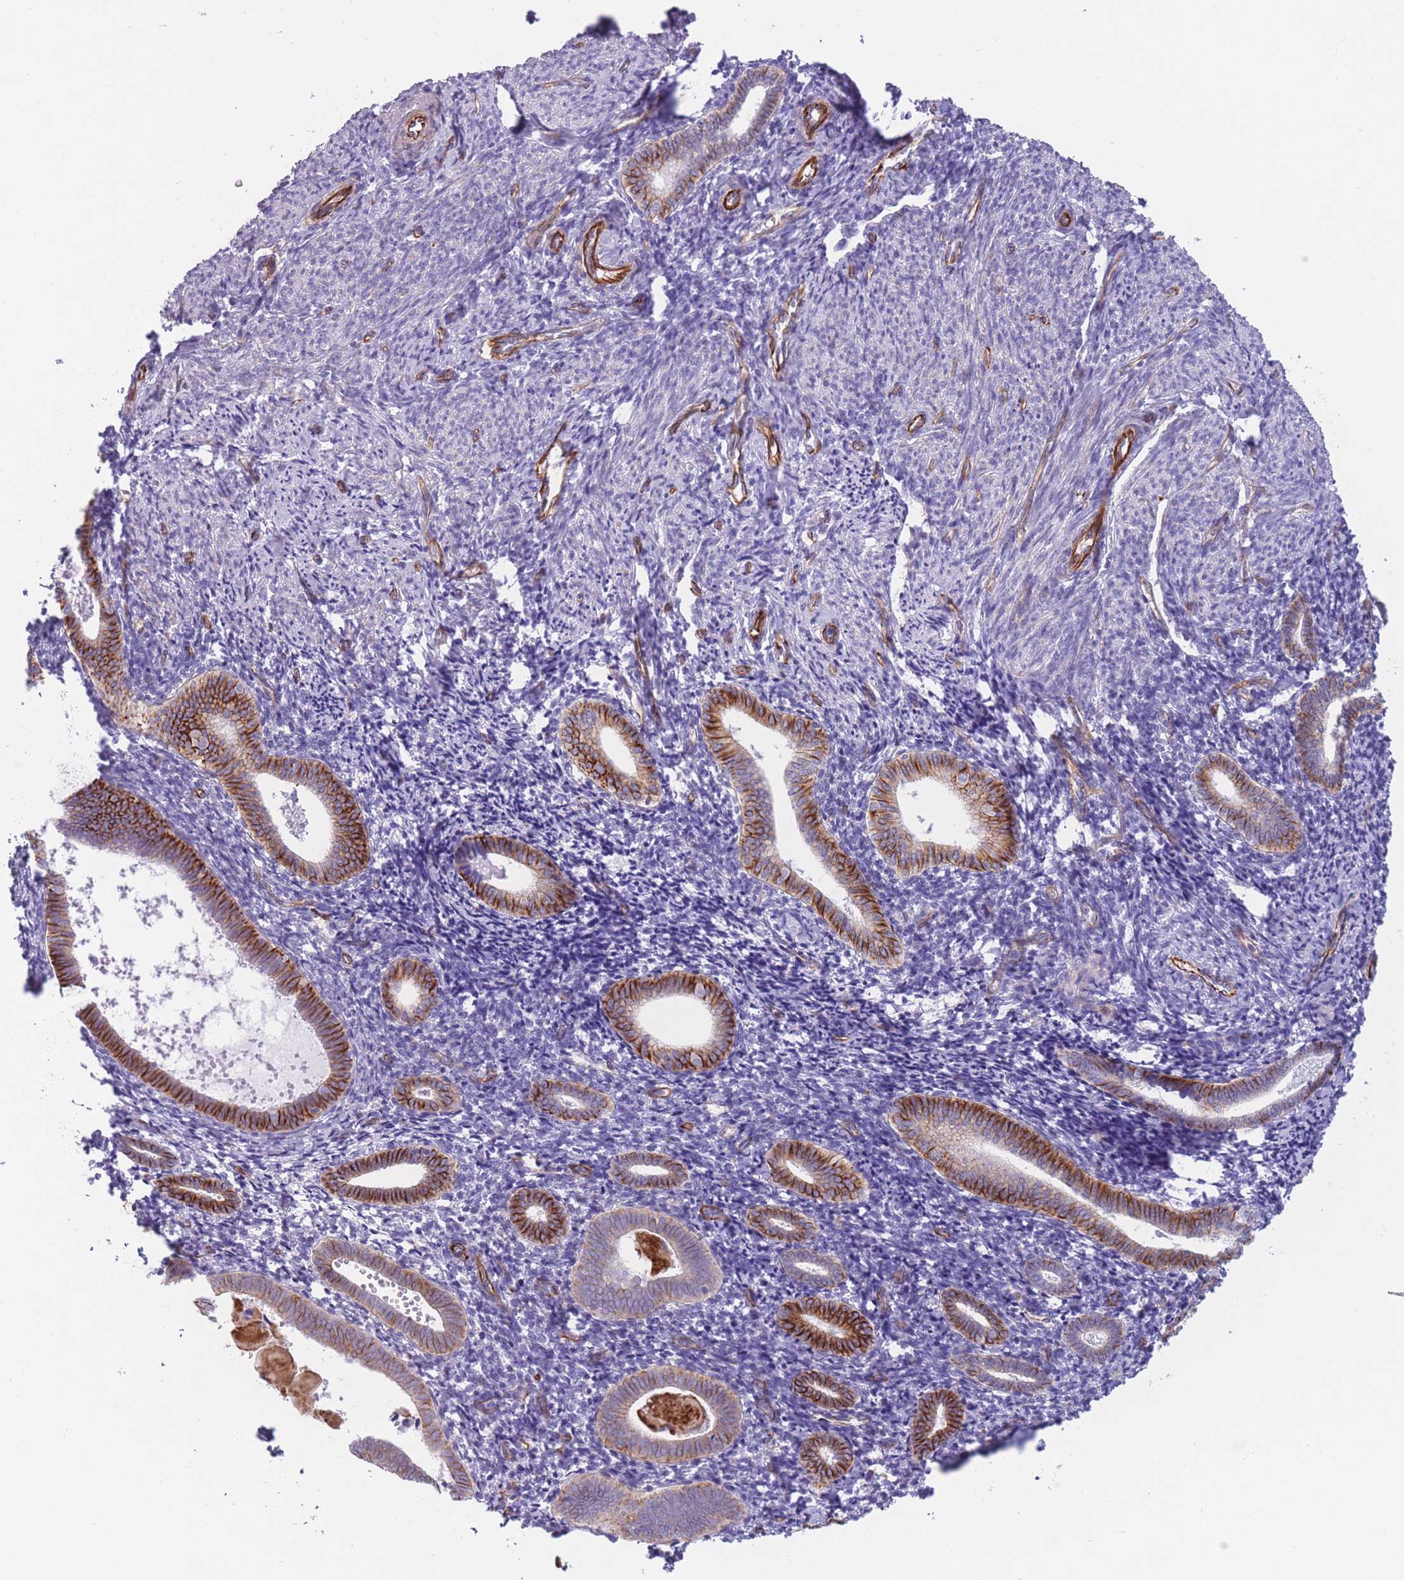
{"staining": {"intensity": "negative", "quantity": "none", "location": "none"}, "tissue": "endometrium", "cell_type": "Cells in endometrial stroma", "image_type": "normal", "snomed": [{"axis": "morphology", "description": "Normal tissue, NOS"}, {"axis": "topography", "description": "Endometrium"}], "caption": "High power microscopy micrograph of an IHC histopathology image of normal endometrium, revealing no significant expression in cells in endometrial stroma.", "gene": "ATP5MF", "patient": {"sex": "female", "age": 54}}